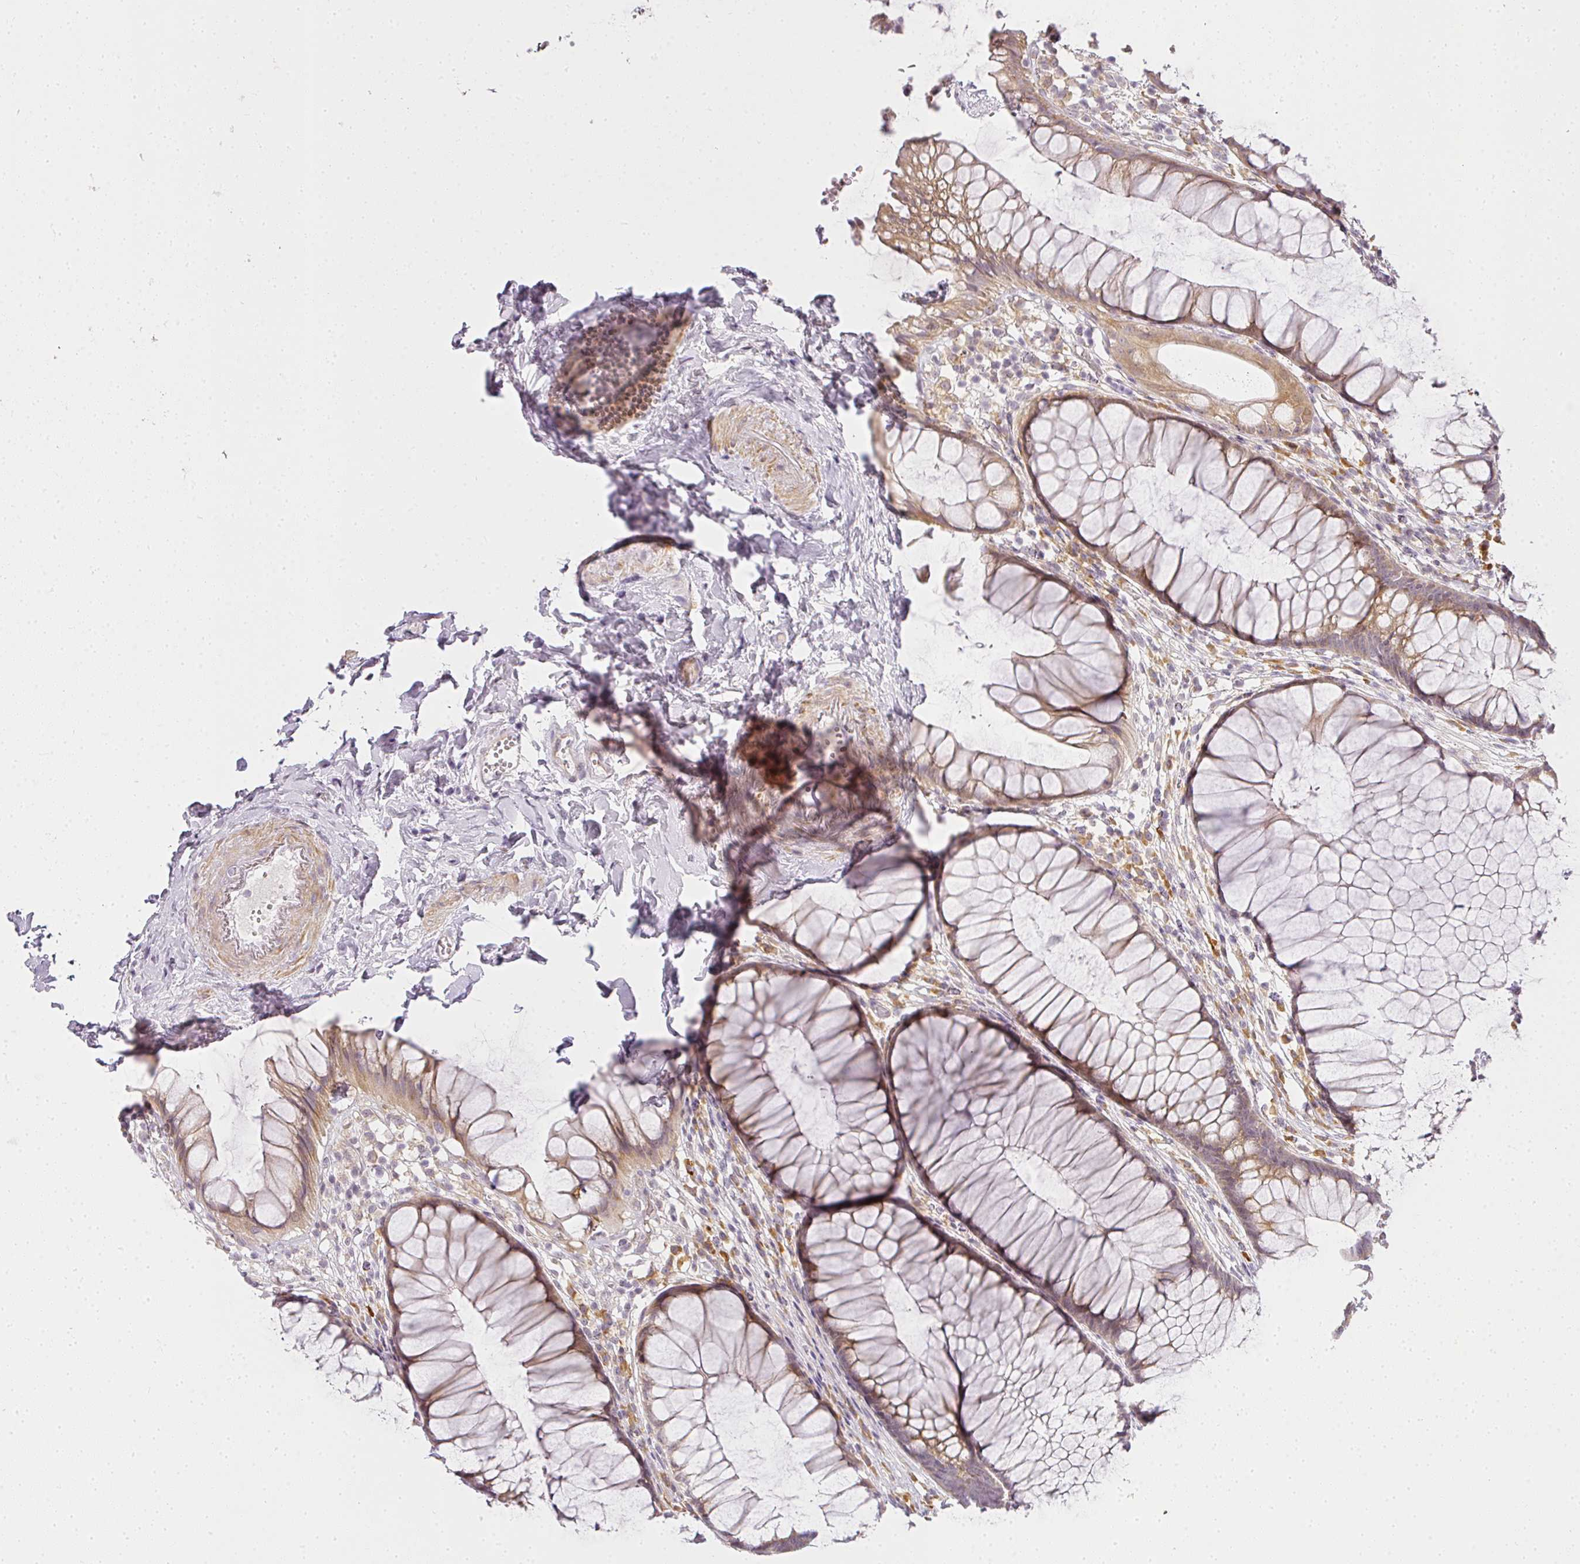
{"staining": {"intensity": "weak", "quantity": ">75%", "location": "cytoplasmic/membranous"}, "tissue": "rectum", "cell_type": "Glandular cells", "image_type": "normal", "snomed": [{"axis": "morphology", "description": "Normal tissue, NOS"}, {"axis": "topography", "description": "Smooth muscle"}, {"axis": "topography", "description": "Rectum"}], "caption": "Immunohistochemistry (DAB) staining of unremarkable human rectum displays weak cytoplasmic/membranous protein positivity in about >75% of glandular cells.", "gene": "MED19", "patient": {"sex": "male", "age": 53}}